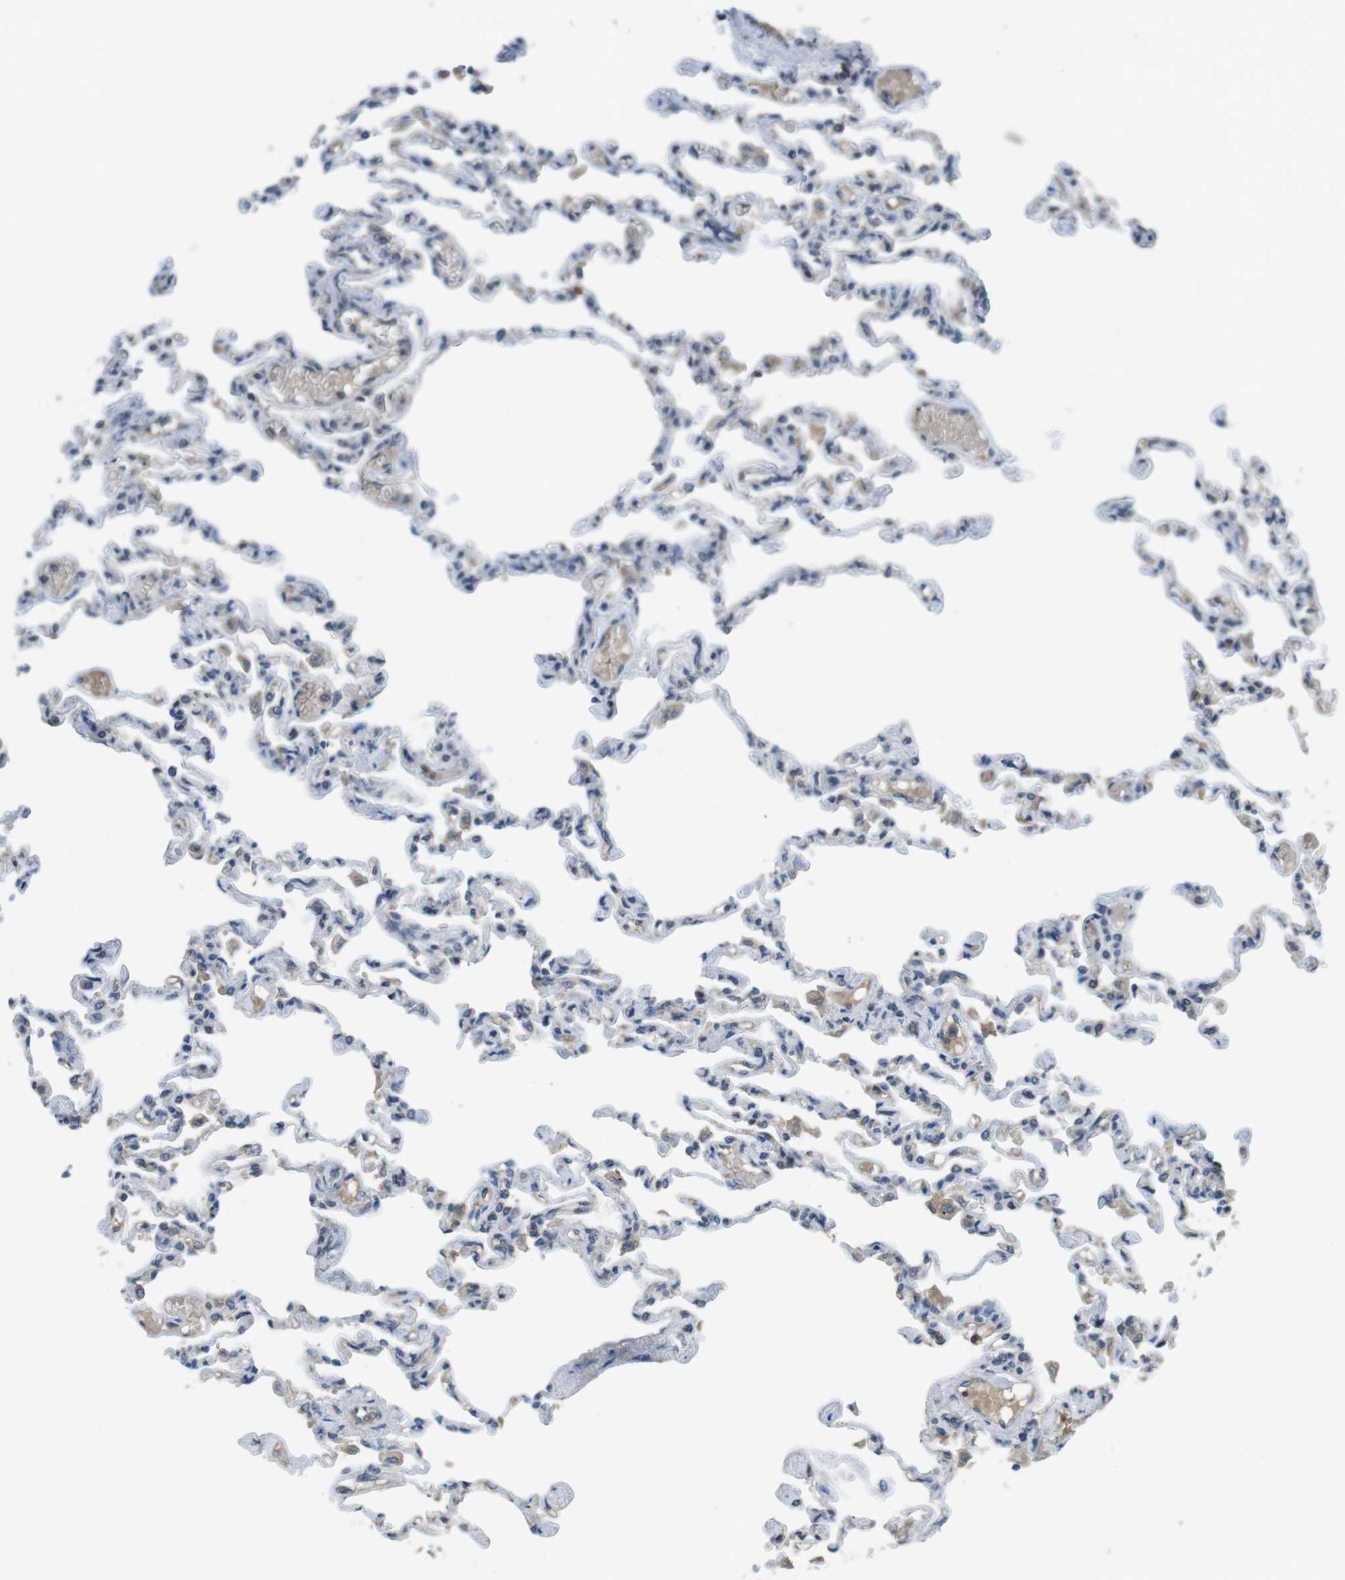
{"staining": {"intensity": "weak", "quantity": "<25%", "location": "cytoplasmic/membranous"}, "tissue": "lung", "cell_type": "Alveolar cells", "image_type": "normal", "snomed": [{"axis": "morphology", "description": "Normal tissue, NOS"}, {"axis": "topography", "description": "Lung"}], "caption": "Immunohistochemistry photomicrograph of normal lung stained for a protein (brown), which shows no positivity in alveolar cells.", "gene": "SUGT1", "patient": {"sex": "male", "age": 21}}